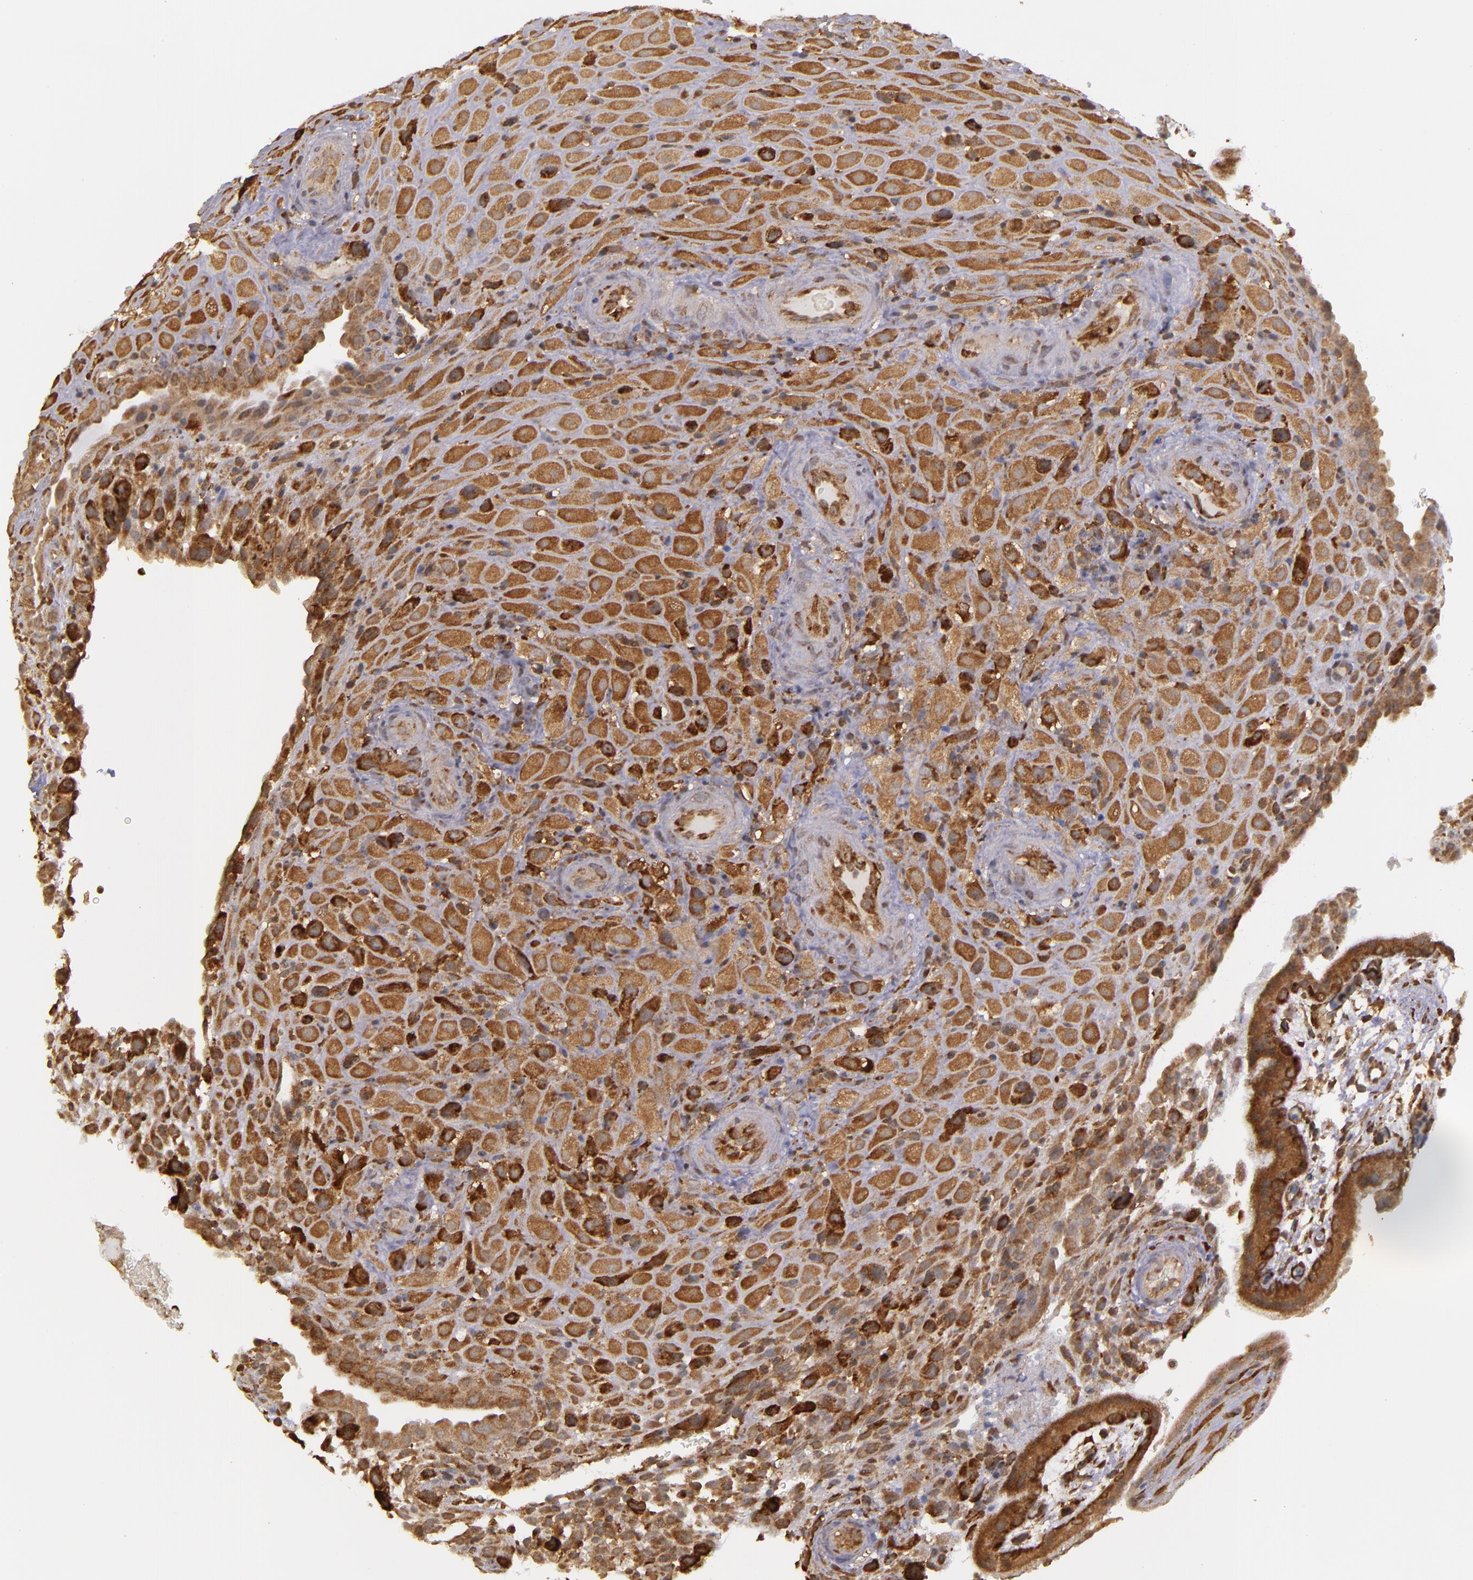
{"staining": {"intensity": "strong", "quantity": ">75%", "location": "cytoplasmic/membranous"}, "tissue": "placenta", "cell_type": "Decidual cells", "image_type": "normal", "snomed": [{"axis": "morphology", "description": "Normal tissue, NOS"}, {"axis": "topography", "description": "Placenta"}], "caption": "Benign placenta demonstrates strong cytoplasmic/membranous expression in about >75% of decidual cells, visualized by immunohistochemistry.", "gene": "MTHFD1", "patient": {"sex": "female", "age": 19}}